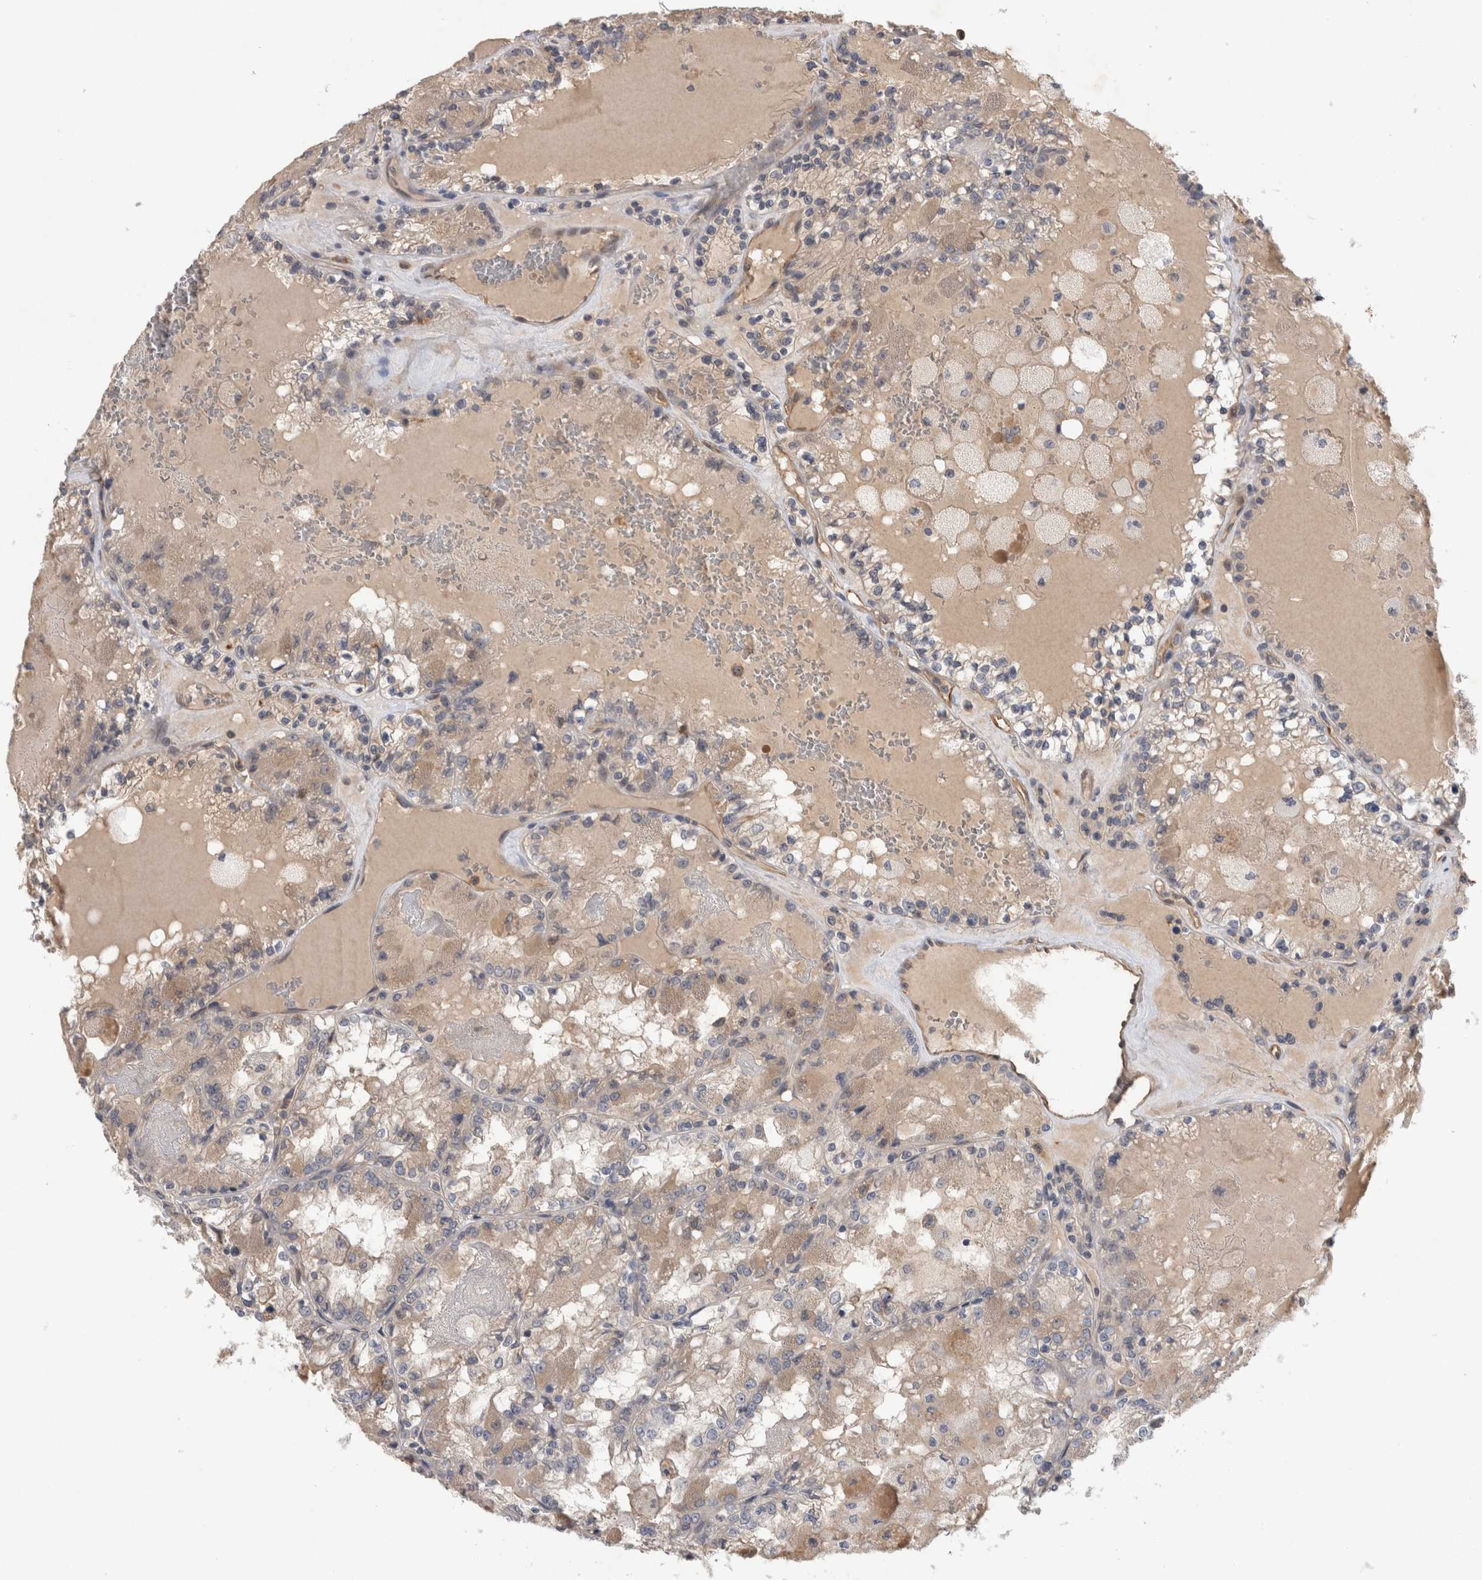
{"staining": {"intensity": "weak", "quantity": "<25%", "location": "cytoplasmic/membranous"}, "tissue": "renal cancer", "cell_type": "Tumor cells", "image_type": "cancer", "snomed": [{"axis": "morphology", "description": "Adenocarcinoma, NOS"}, {"axis": "topography", "description": "Kidney"}], "caption": "Immunohistochemical staining of human renal cancer reveals no significant staining in tumor cells.", "gene": "ANKFY1", "patient": {"sex": "female", "age": 56}}